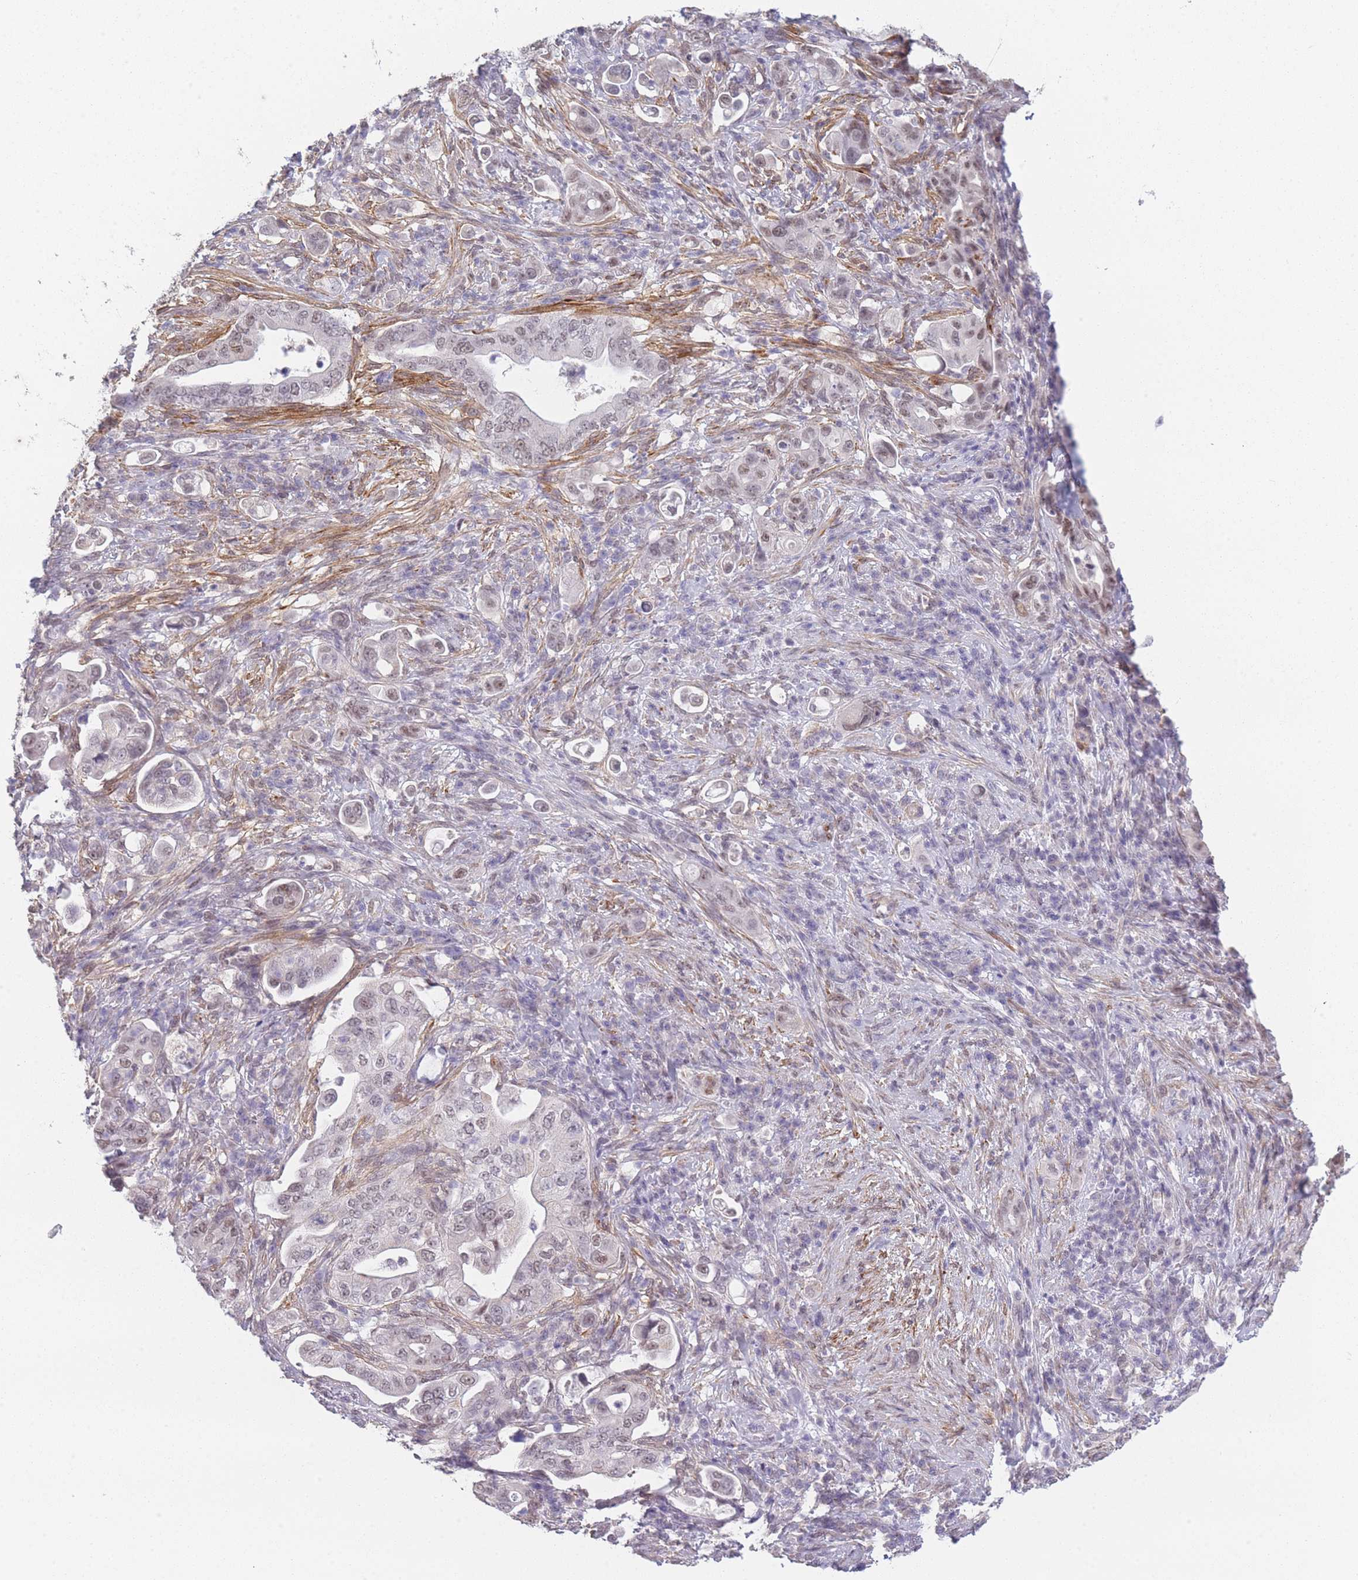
{"staining": {"intensity": "weak", "quantity": "25%-75%", "location": "nuclear"}, "tissue": "pancreatic cancer", "cell_type": "Tumor cells", "image_type": "cancer", "snomed": [{"axis": "morphology", "description": "Normal tissue, NOS"}, {"axis": "morphology", "description": "Adenocarcinoma, NOS"}, {"axis": "topography", "description": "Lymph node"}, {"axis": "topography", "description": "Pancreas"}], "caption": "Pancreatic cancer stained with a protein marker displays weak staining in tumor cells.", "gene": "SIN3B", "patient": {"sex": "female", "age": 67}}